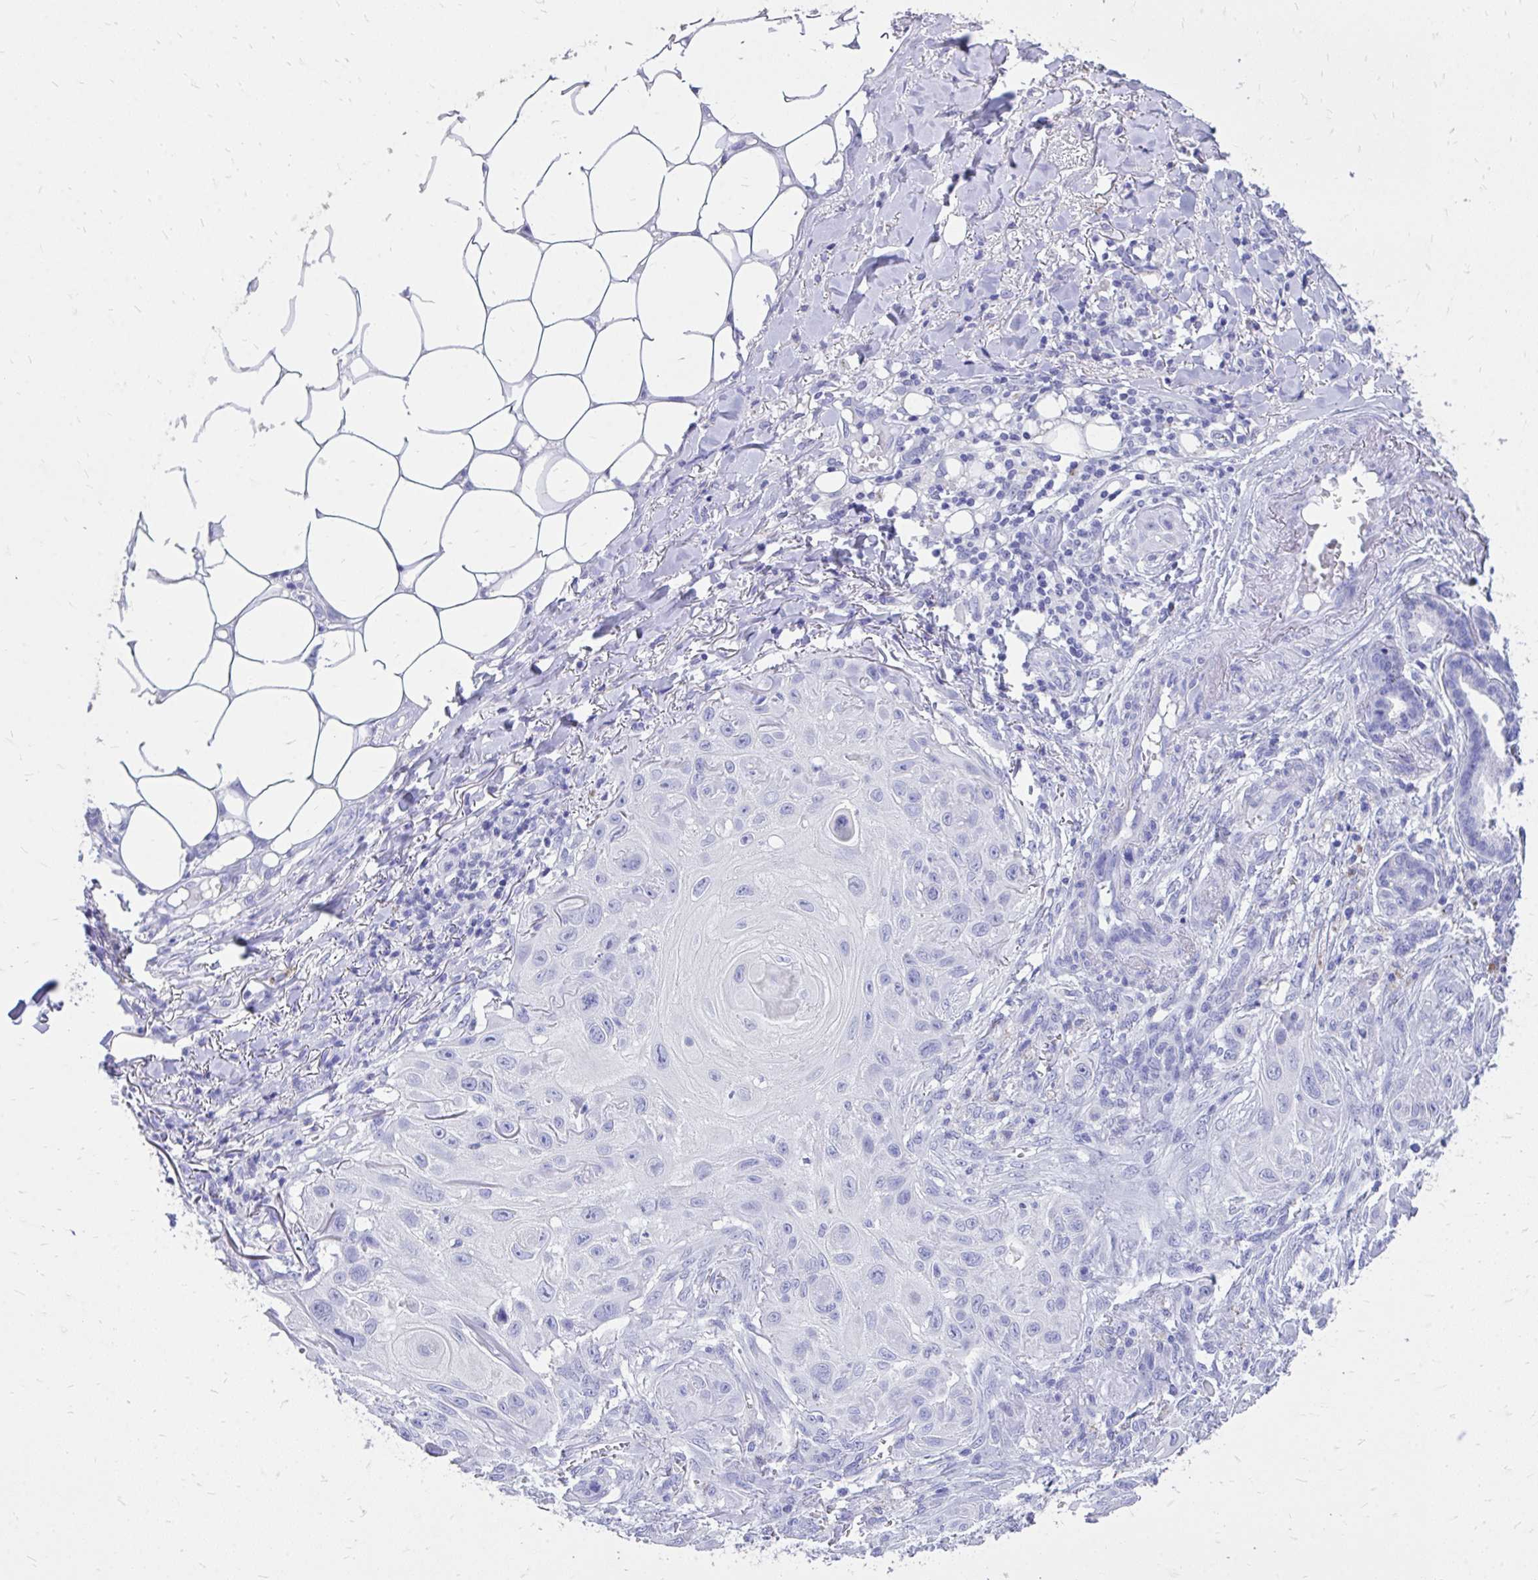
{"staining": {"intensity": "negative", "quantity": "none", "location": "none"}, "tissue": "skin cancer", "cell_type": "Tumor cells", "image_type": "cancer", "snomed": [{"axis": "morphology", "description": "Squamous cell carcinoma, NOS"}, {"axis": "topography", "description": "Skin"}], "caption": "Protein analysis of squamous cell carcinoma (skin) shows no significant expression in tumor cells.", "gene": "MON1A", "patient": {"sex": "female", "age": 91}}